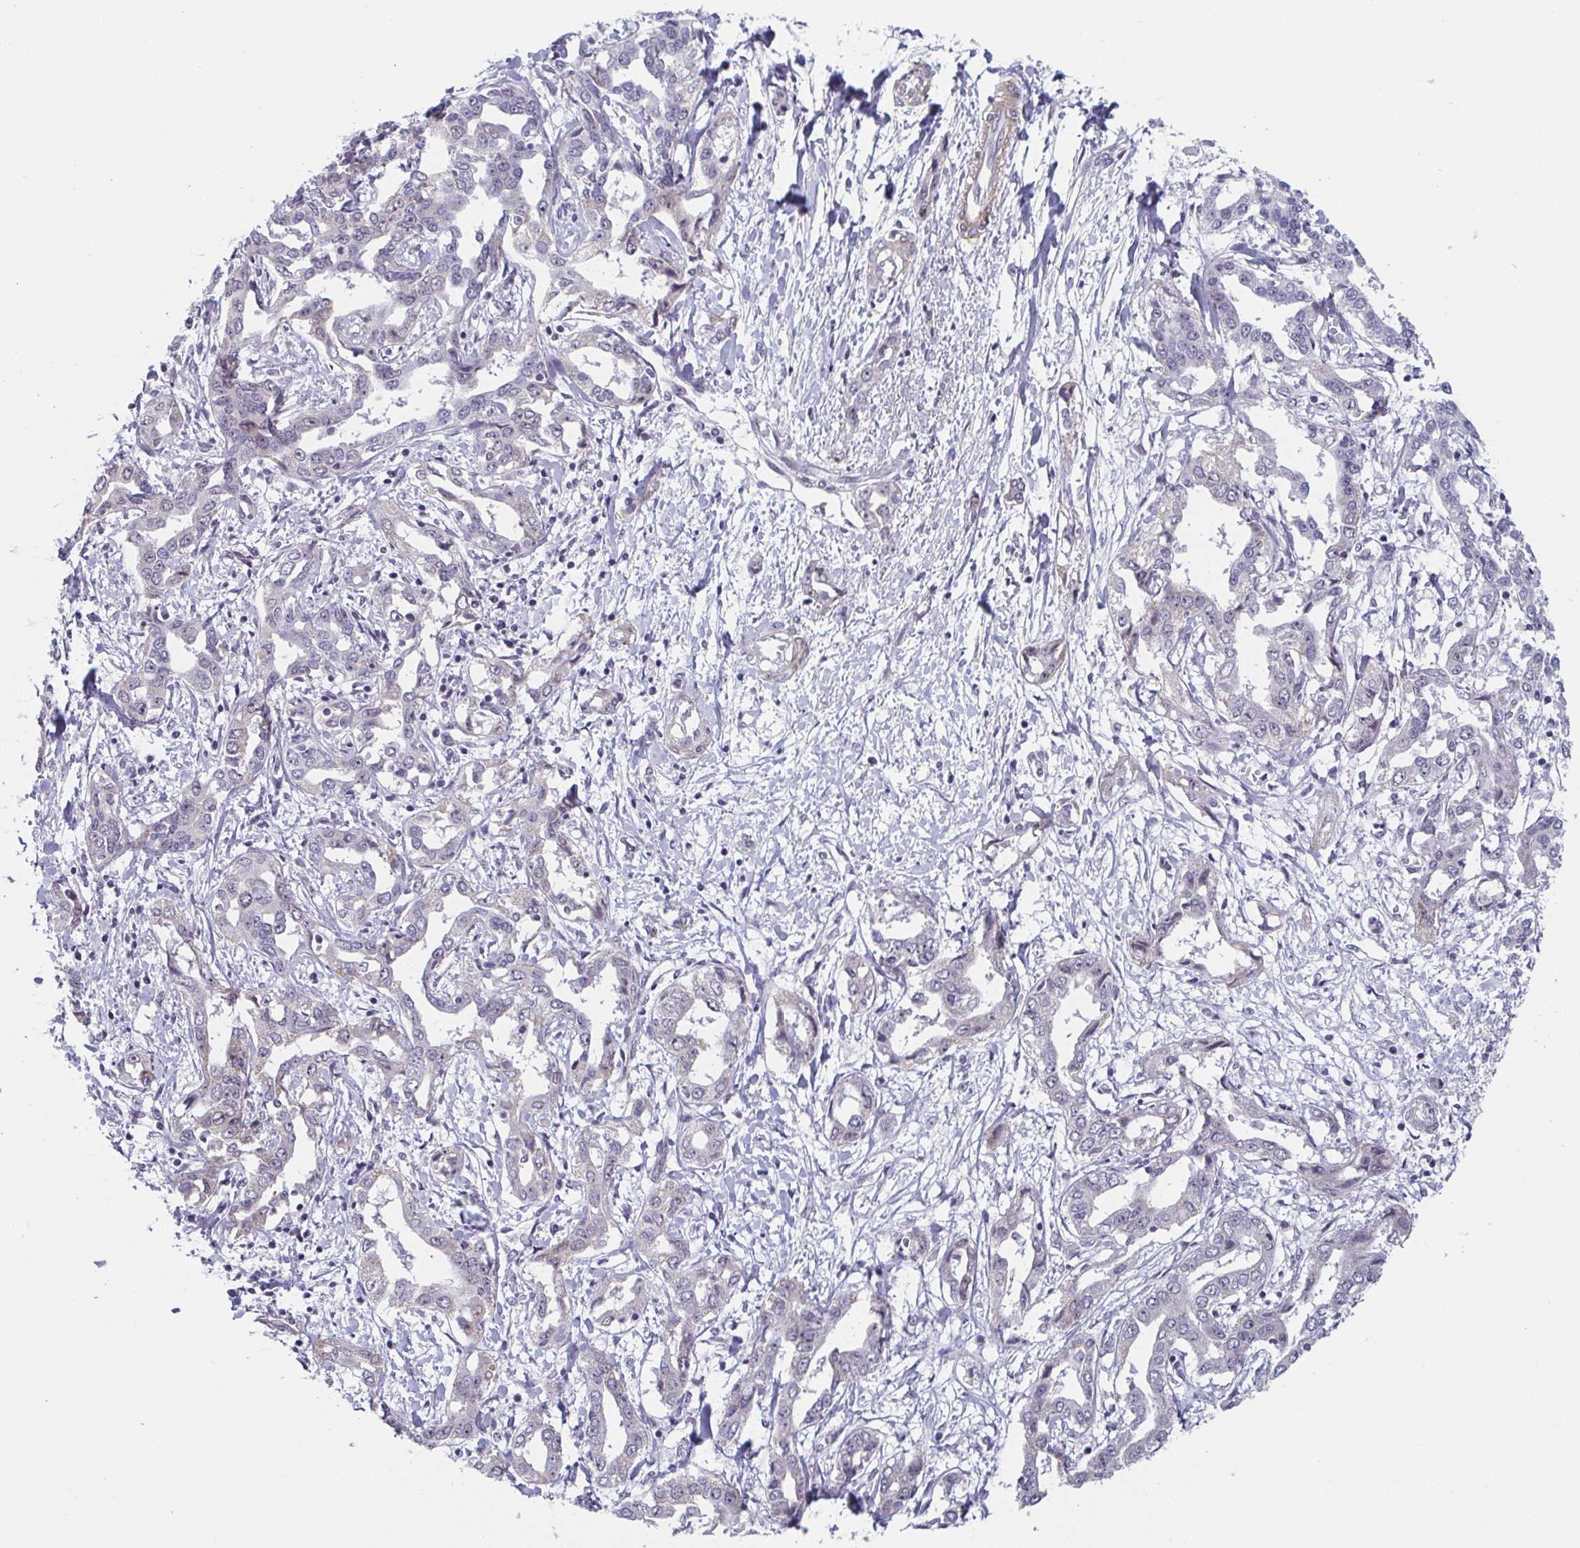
{"staining": {"intensity": "negative", "quantity": "none", "location": "none"}, "tissue": "liver cancer", "cell_type": "Tumor cells", "image_type": "cancer", "snomed": [{"axis": "morphology", "description": "Cholangiocarcinoma"}, {"axis": "topography", "description": "Liver"}], "caption": "The micrograph demonstrates no staining of tumor cells in liver cancer (cholangiocarcinoma).", "gene": "EXOSC7", "patient": {"sex": "male", "age": 59}}